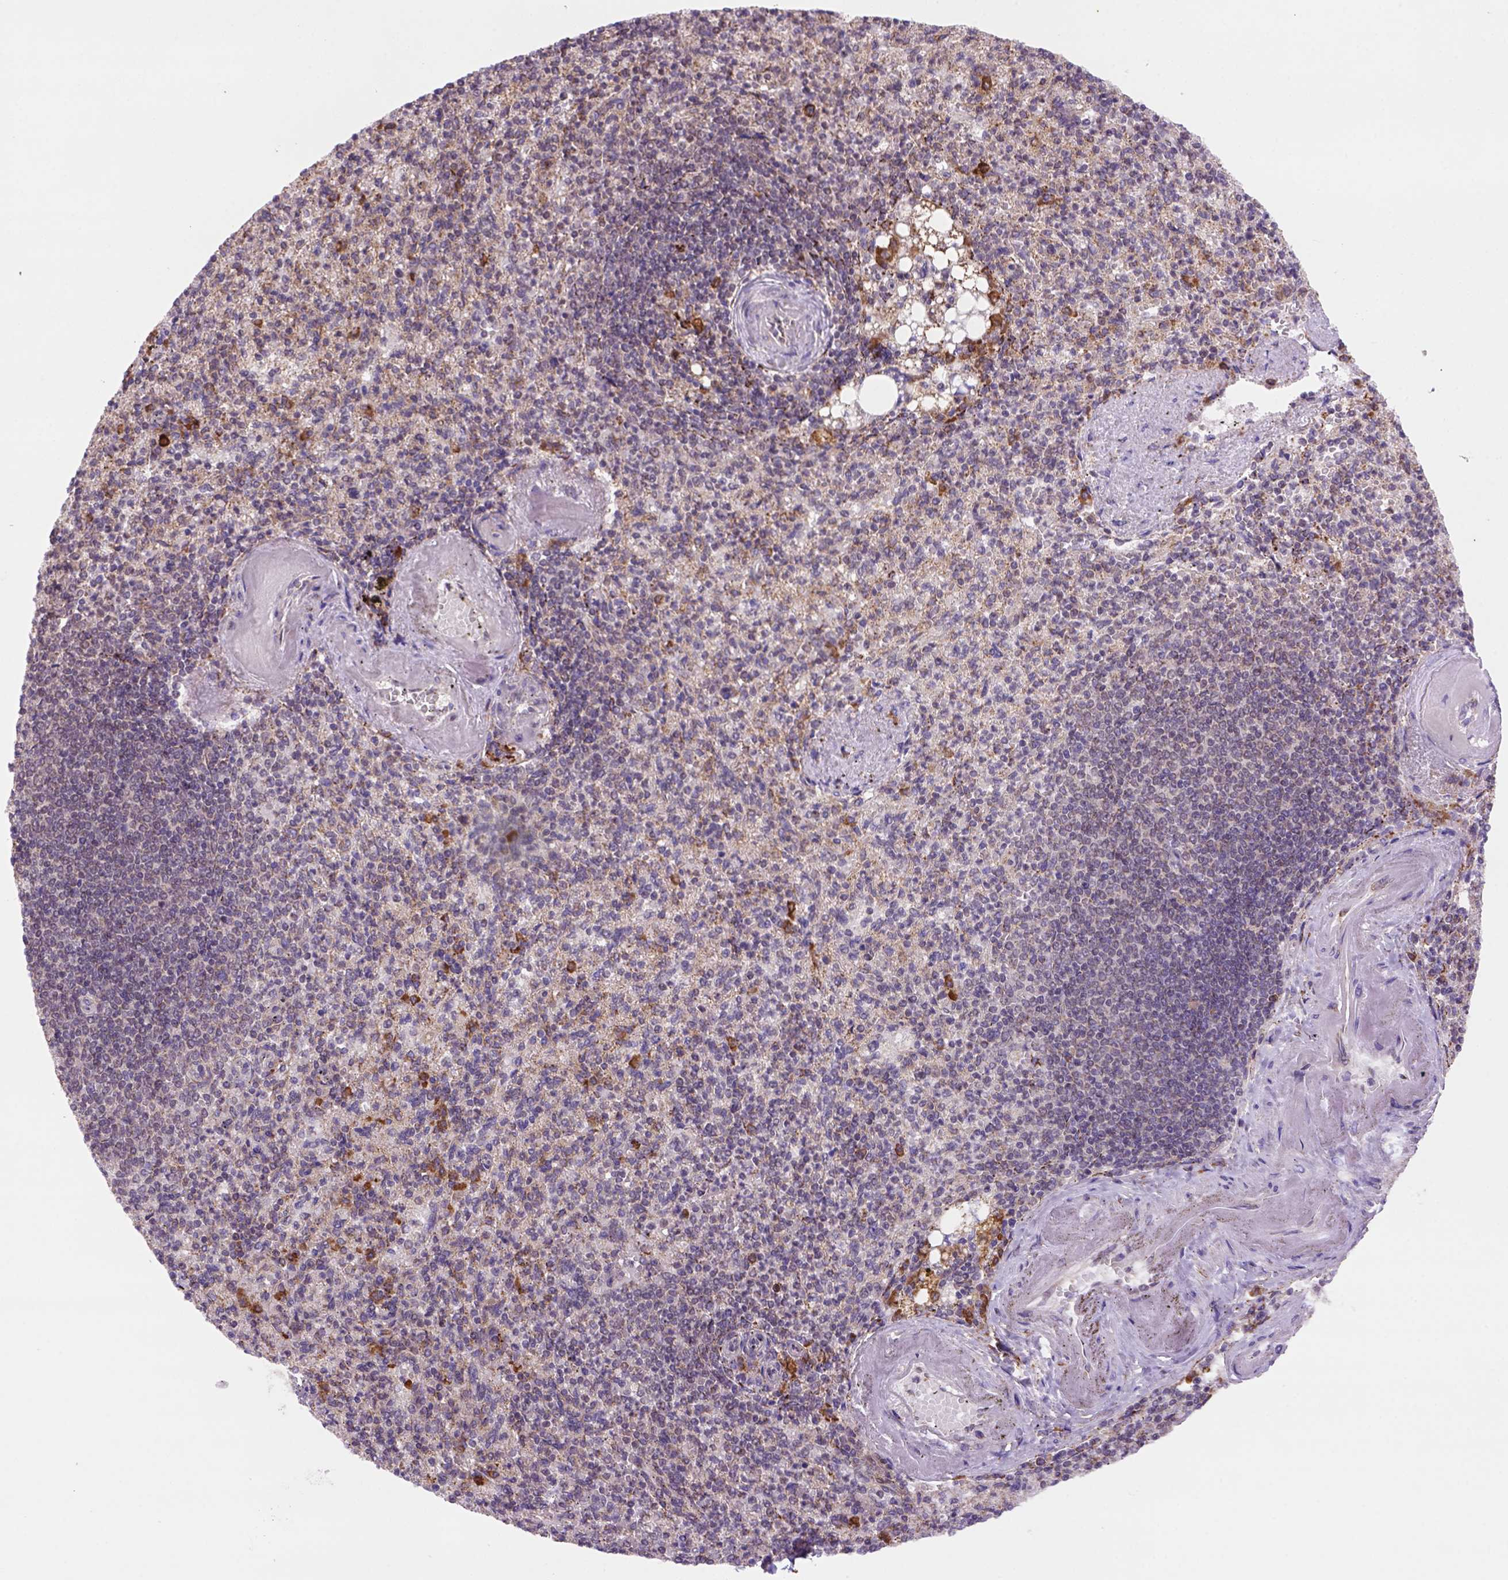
{"staining": {"intensity": "strong", "quantity": "<25%", "location": "cytoplasmic/membranous"}, "tissue": "spleen", "cell_type": "Cells in red pulp", "image_type": "normal", "snomed": [{"axis": "morphology", "description": "Normal tissue, NOS"}, {"axis": "topography", "description": "Spleen"}], "caption": "High-power microscopy captured an immunohistochemistry (IHC) histopathology image of normal spleen, revealing strong cytoplasmic/membranous positivity in about <25% of cells in red pulp.", "gene": "FZD7", "patient": {"sex": "female", "age": 74}}